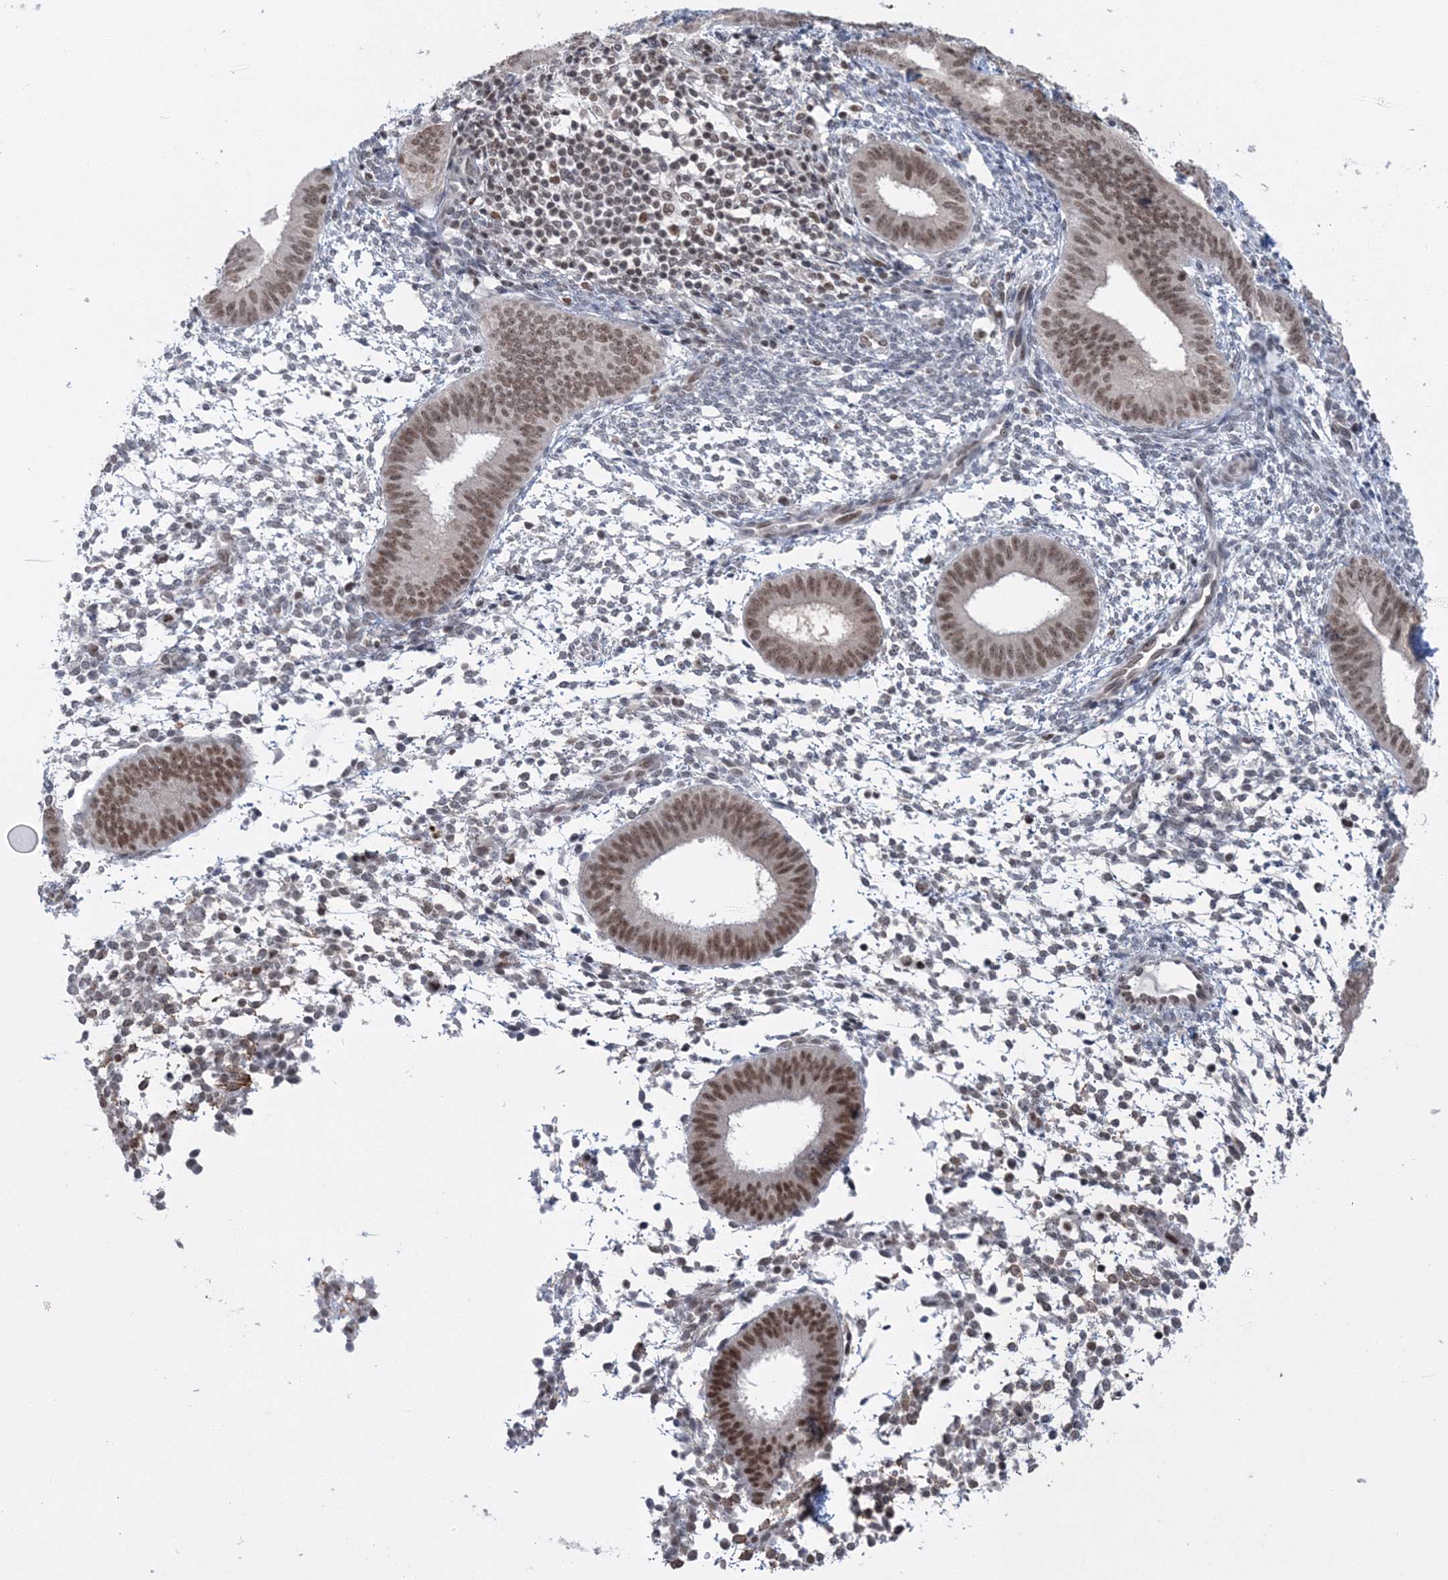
{"staining": {"intensity": "weak", "quantity": "<25%", "location": "nuclear"}, "tissue": "endometrium", "cell_type": "Cells in endometrial stroma", "image_type": "normal", "snomed": [{"axis": "morphology", "description": "Normal tissue, NOS"}, {"axis": "topography", "description": "Uterus"}, {"axis": "topography", "description": "Endometrium"}], "caption": "This is a image of IHC staining of benign endometrium, which shows no staining in cells in endometrial stroma. (Immunohistochemistry (ihc), brightfield microscopy, high magnification).", "gene": "PDS5A", "patient": {"sex": "female", "age": 48}}